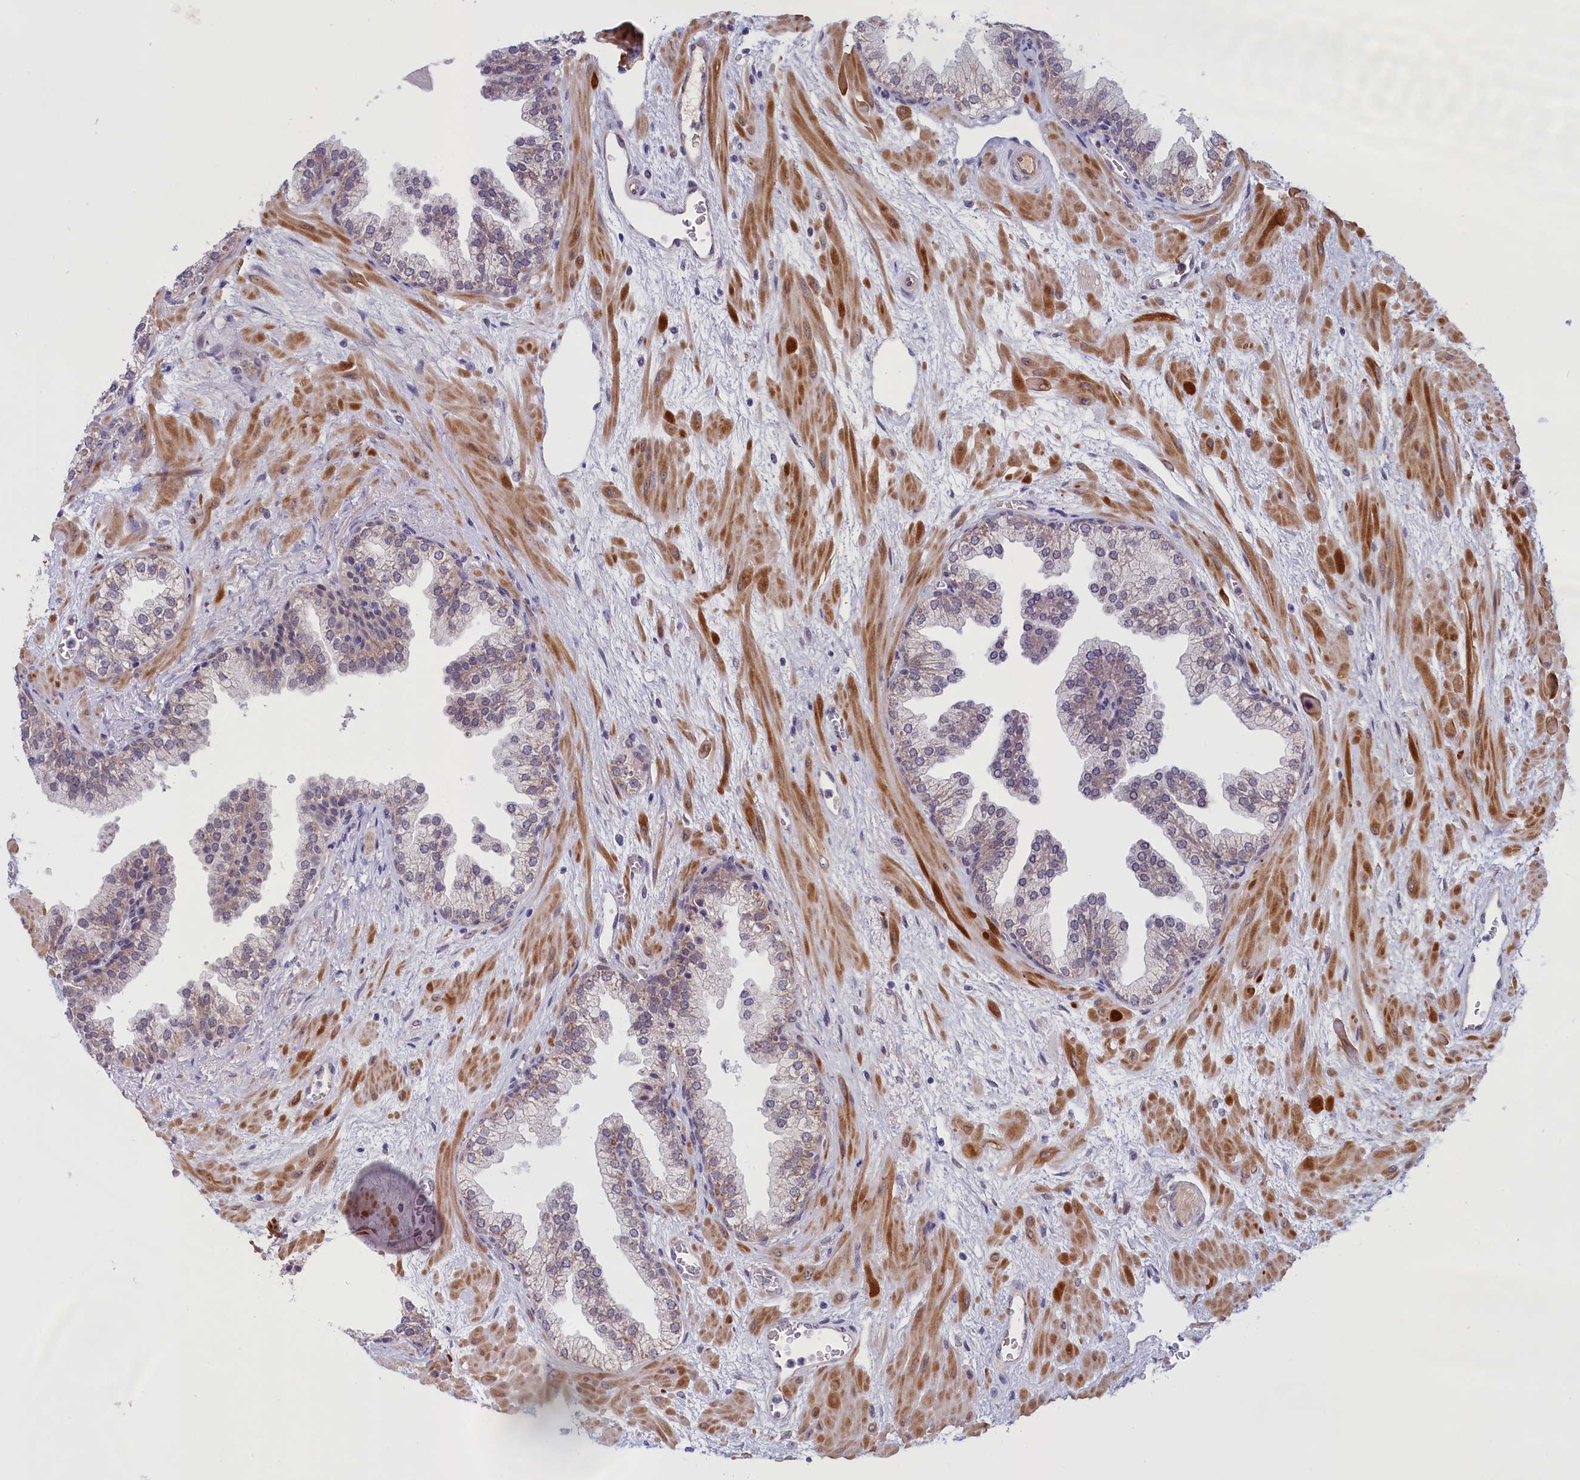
{"staining": {"intensity": "weak", "quantity": "<25%", "location": "cytoplasmic/membranous"}, "tissue": "prostate", "cell_type": "Glandular cells", "image_type": "normal", "snomed": [{"axis": "morphology", "description": "Normal tissue, NOS"}, {"axis": "topography", "description": "Prostate"}], "caption": "Immunohistochemistry (IHC) image of normal prostate: human prostate stained with DAB (3,3'-diaminobenzidine) demonstrates no significant protein positivity in glandular cells. (Immunohistochemistry, brightfield microscopy, high magnification).", "gene": "IGFALS", "patient": {"sex": "male", "age": 48}}